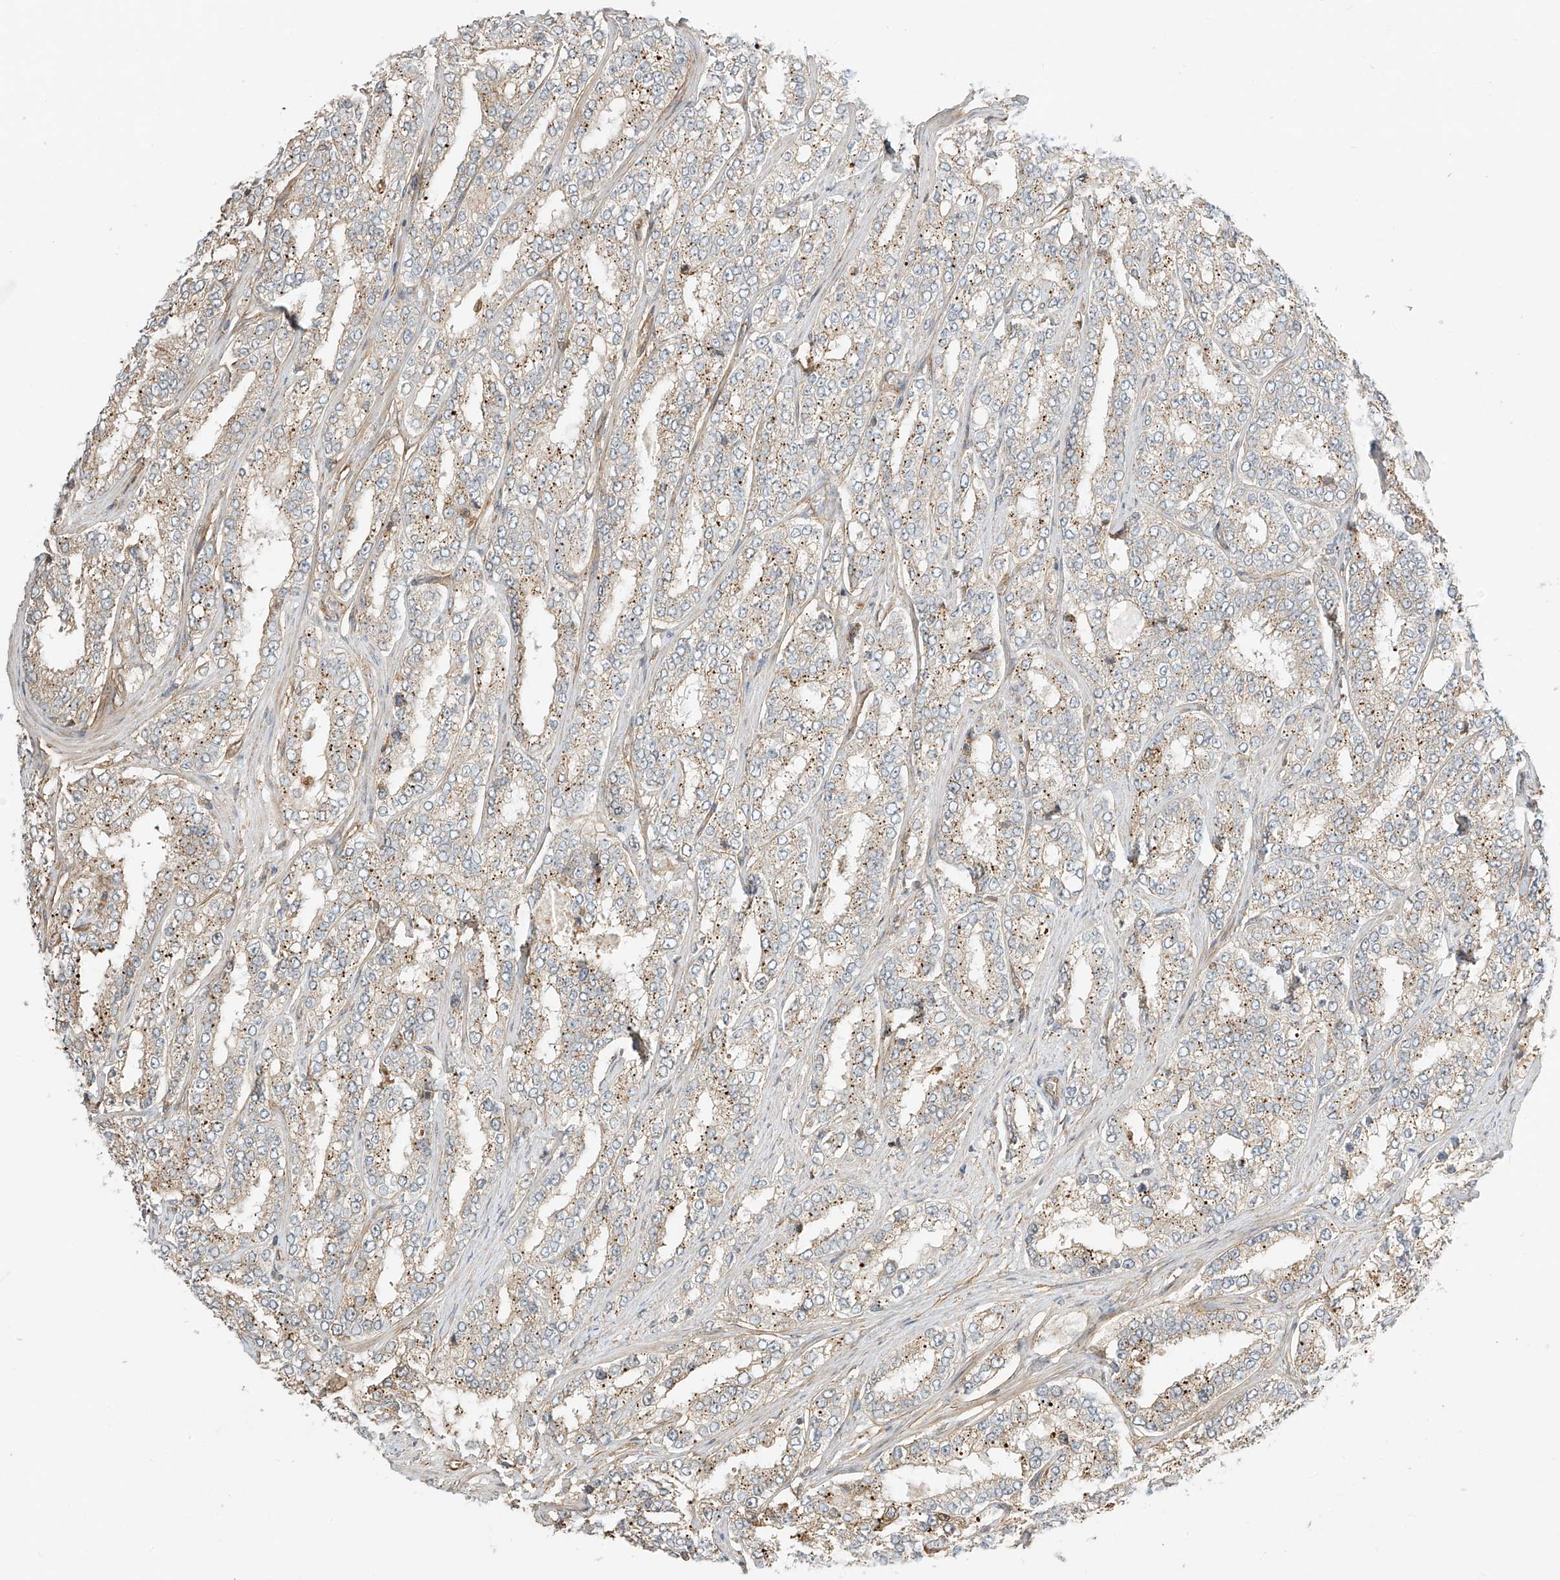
{"staining": {"intensity": "weak", "quantity": "25%-75%", "location": "cytoplasmic/membranous"}, "tissue": "prostate cancer", "cell_type": "Tumor cells", "image_type": "cancer", "snomed": [{"axis": "morphology", "description": "Normal tissue, NOS"}, {"axis": "morphology", "description": "Adenocarcinoma, High grade"}, {"axis": "topography", "description": "Prostate"}], "caption": "This histopathology image reveals IHC staining of human prostate cancer, with low weak cytoplasmic/membranous expression in approximately 25%-75% of tumor cells.", "gene": "CSMD3", "patient": {"sex": "male", "age": 83}}